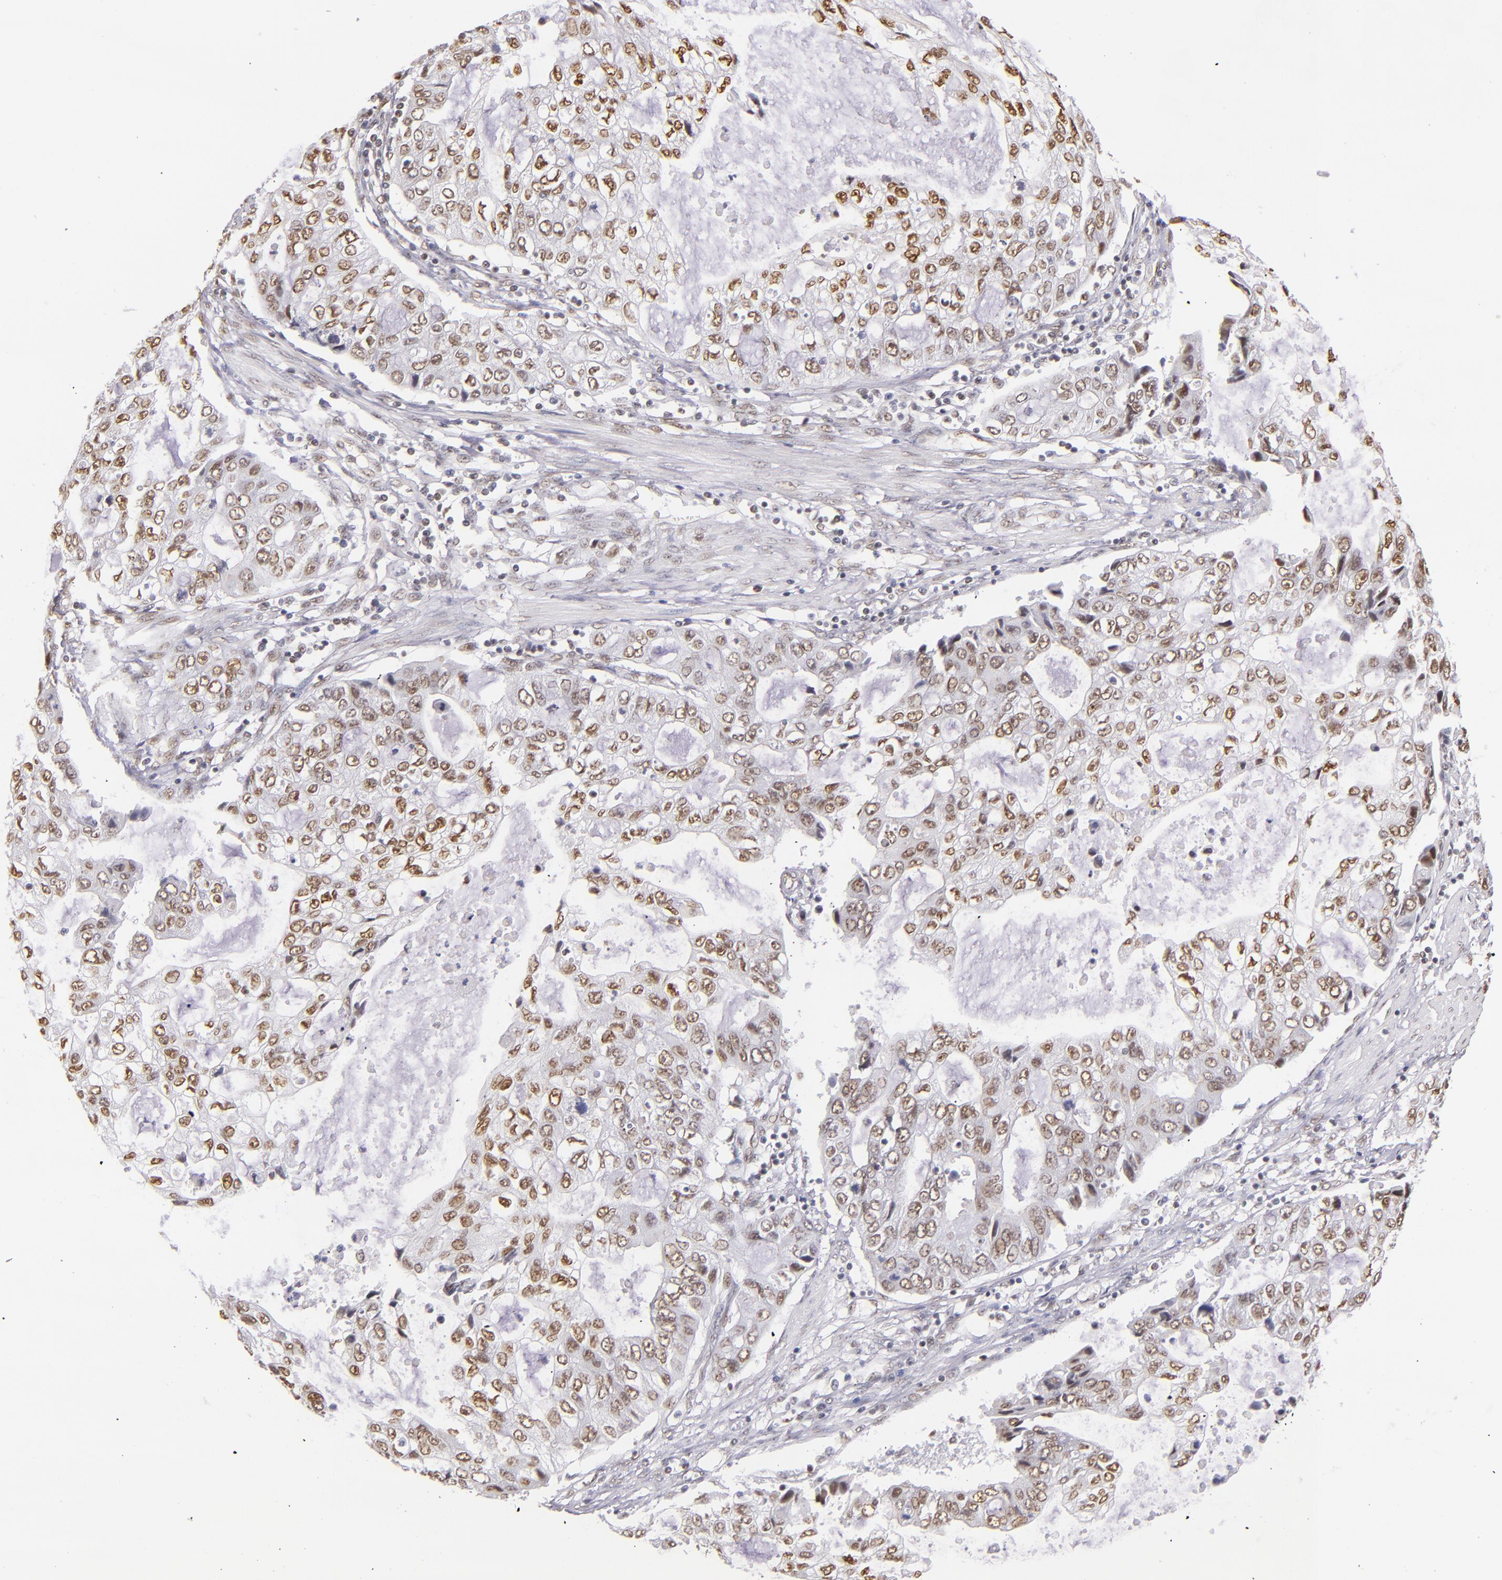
{"staining": {"intensity": "weak", "quantity": ">75%", "location": "nuclear"}, "tissue": "stomach cancer", "cell_type": "Tumor cells", "image_type": "cancer", "snomed": [{"axis": "morphology", "description": "Adenocarcinoma, NOS"}, {"axis": "topography", "description": "Stomach, upper"}], "caption": "Immunohistochemistry micrograph of neoplastic tissue: adenocarcinoma (stomach) stained using immunohistochemistry (IHC) shows low levels of weak protein expression localized specifically in the nuclear of tumor cells, appearing as a nuclear brown color.", "gene": "NCOR2", "patient": {"sex": "female", "age": 52}}